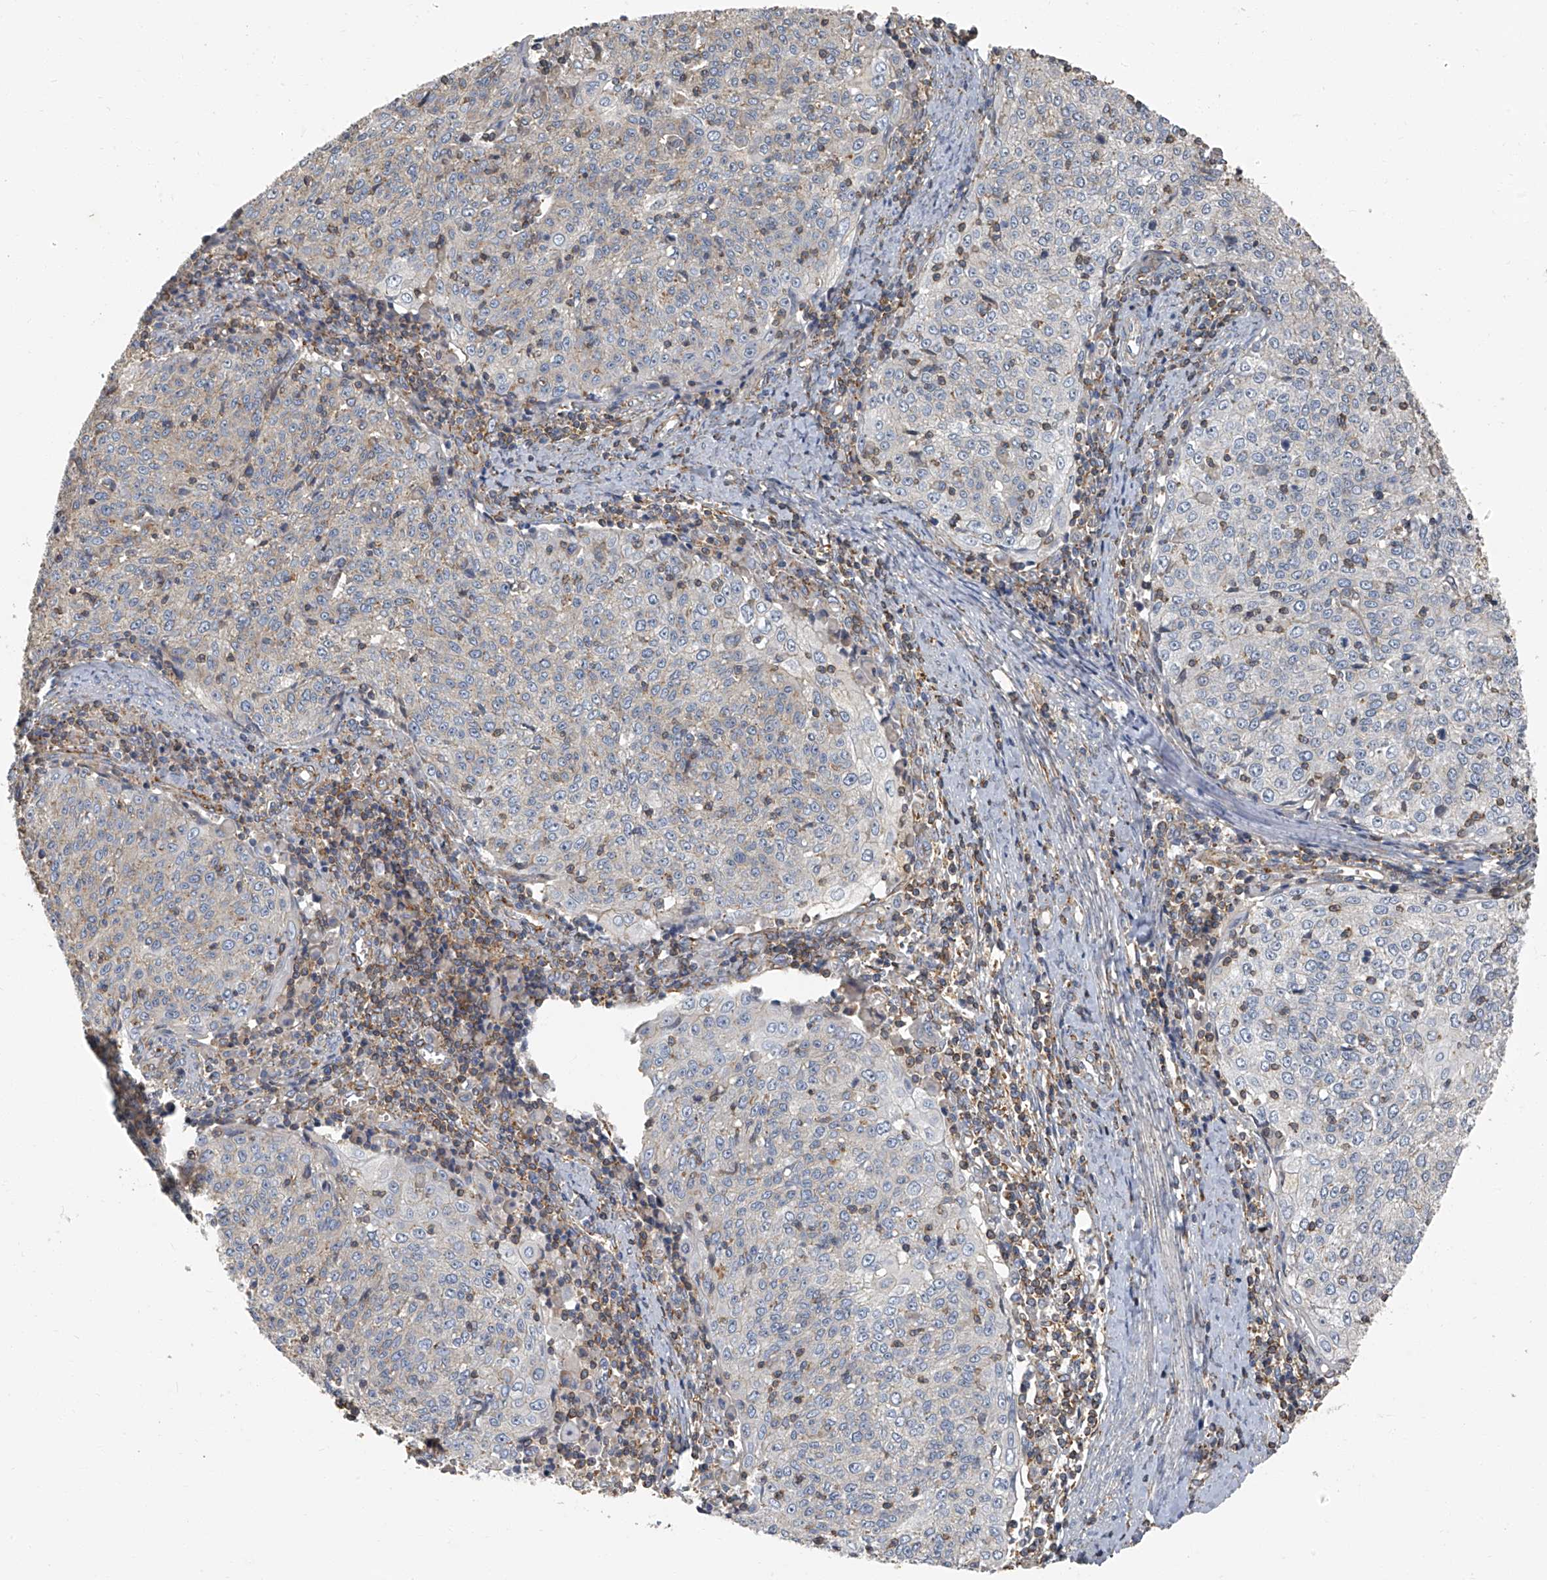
{"staining": {"intensity": "negative", "quantity": "none", "location": "none"}, "tissue": "cervical cancer", "cell_type": "Tumor cells", "image_type": "cancer", "snomed": [{"axis": "morphology", "description": "Squamous cell carcinoma, NOS"}, {"axis": "topography", "description": "Cervix"}], "caption": "Image shows no significant protein positivity in tumor cells of squamous cell carcinoma (cervical).", "gene": "SEPTIN7", "patient": {"sex": "female", "age": 48}}